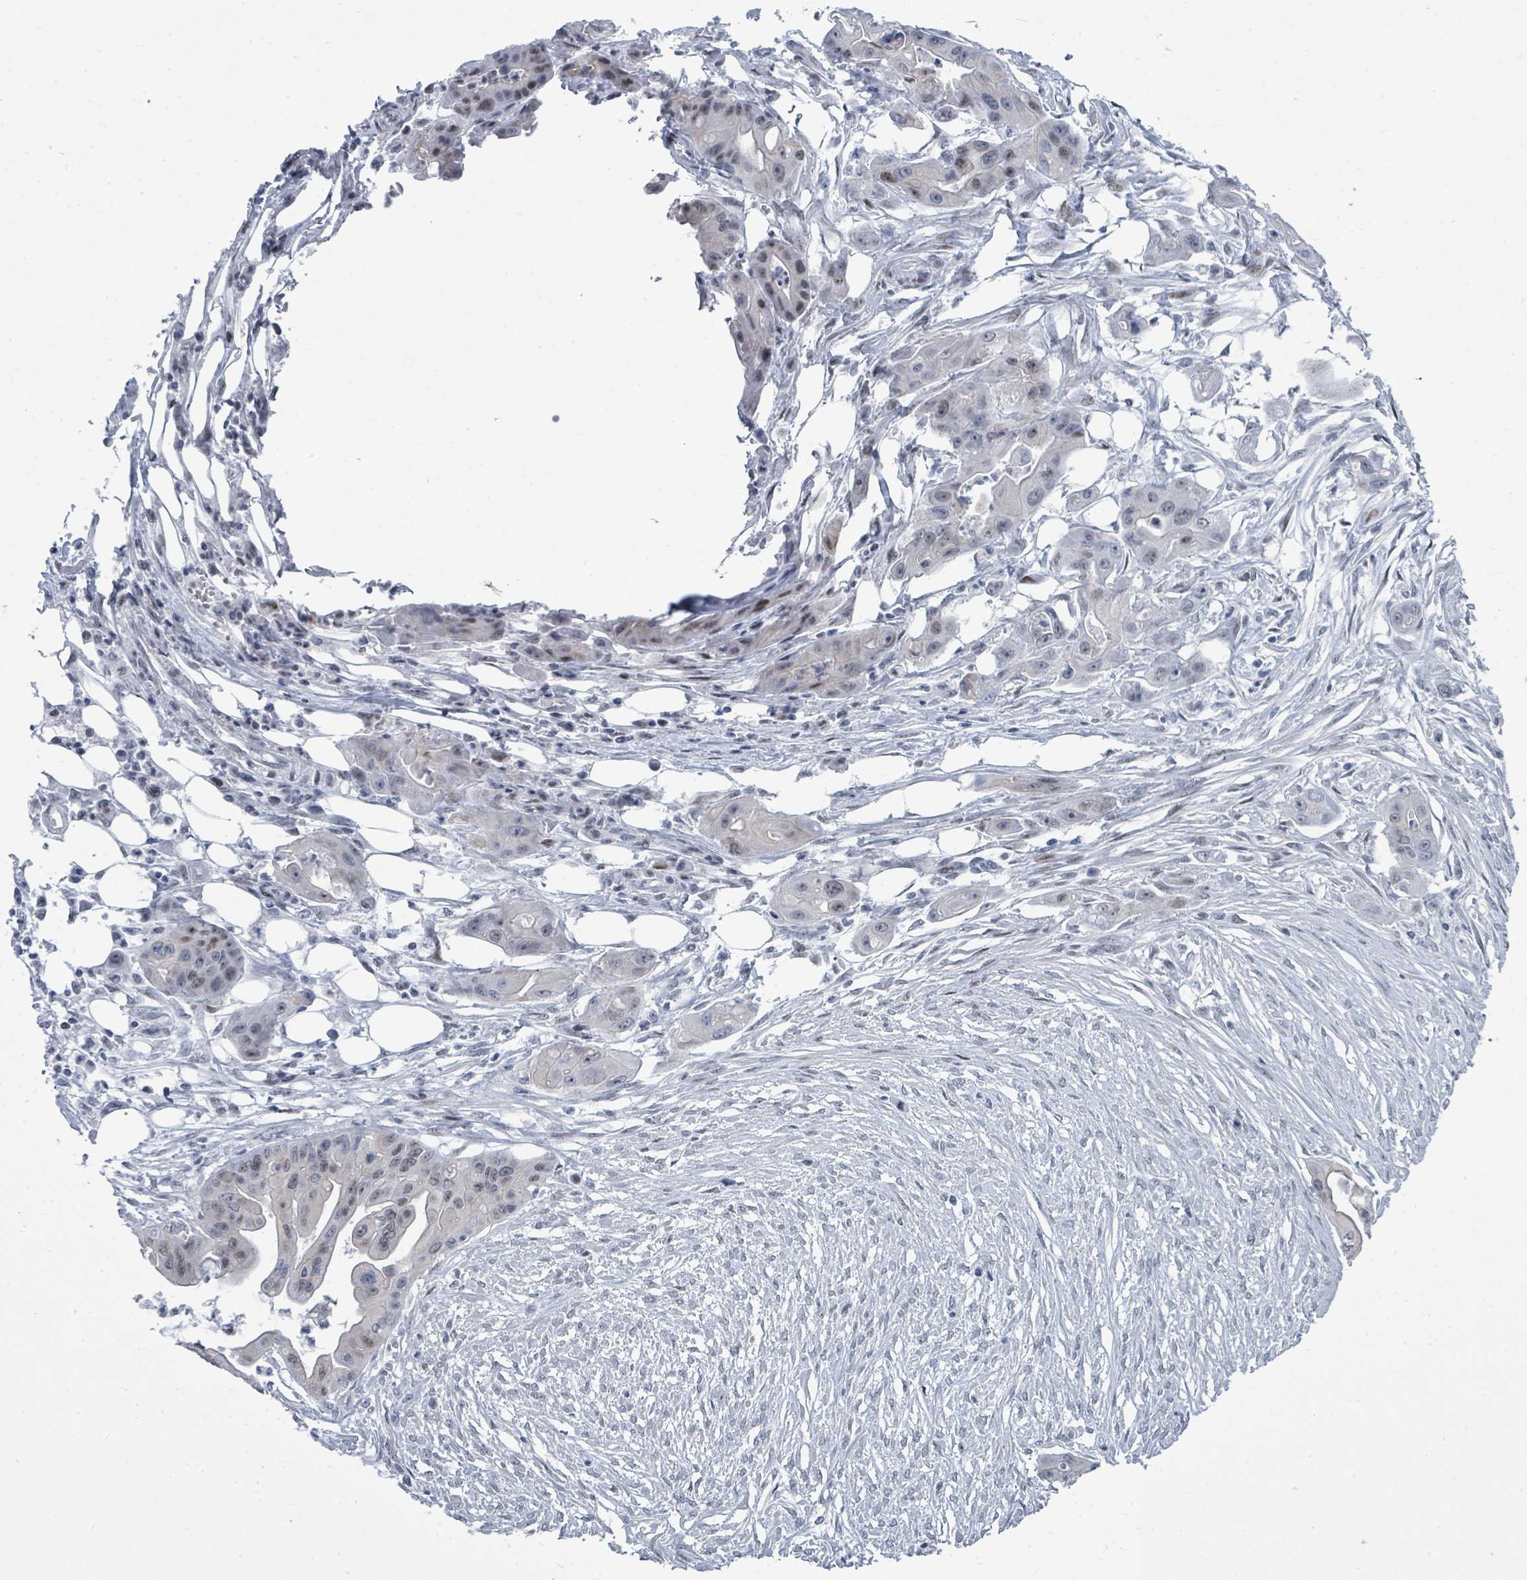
{"staining": {"intensity": "weak", "quantity": "<25%", "location": "nuclear"}, "tissue": "ovarian cancer", "cell_type": "Tumor cells", "image_type": "cancer", "snomed": [{"axis": "morphology", "description": "Cystadenocarcinoma, mucinous, NOS"}, {"axis": "topography", "description": "Ovary"}], "caption": "This is an immunohistochemistry image of ovarian cancer (mucinous cystadenocarcinoma). There is no staining in tumor cells.", "gene": "CT45A5", "patient": {"sex": "female", "age": 70}}